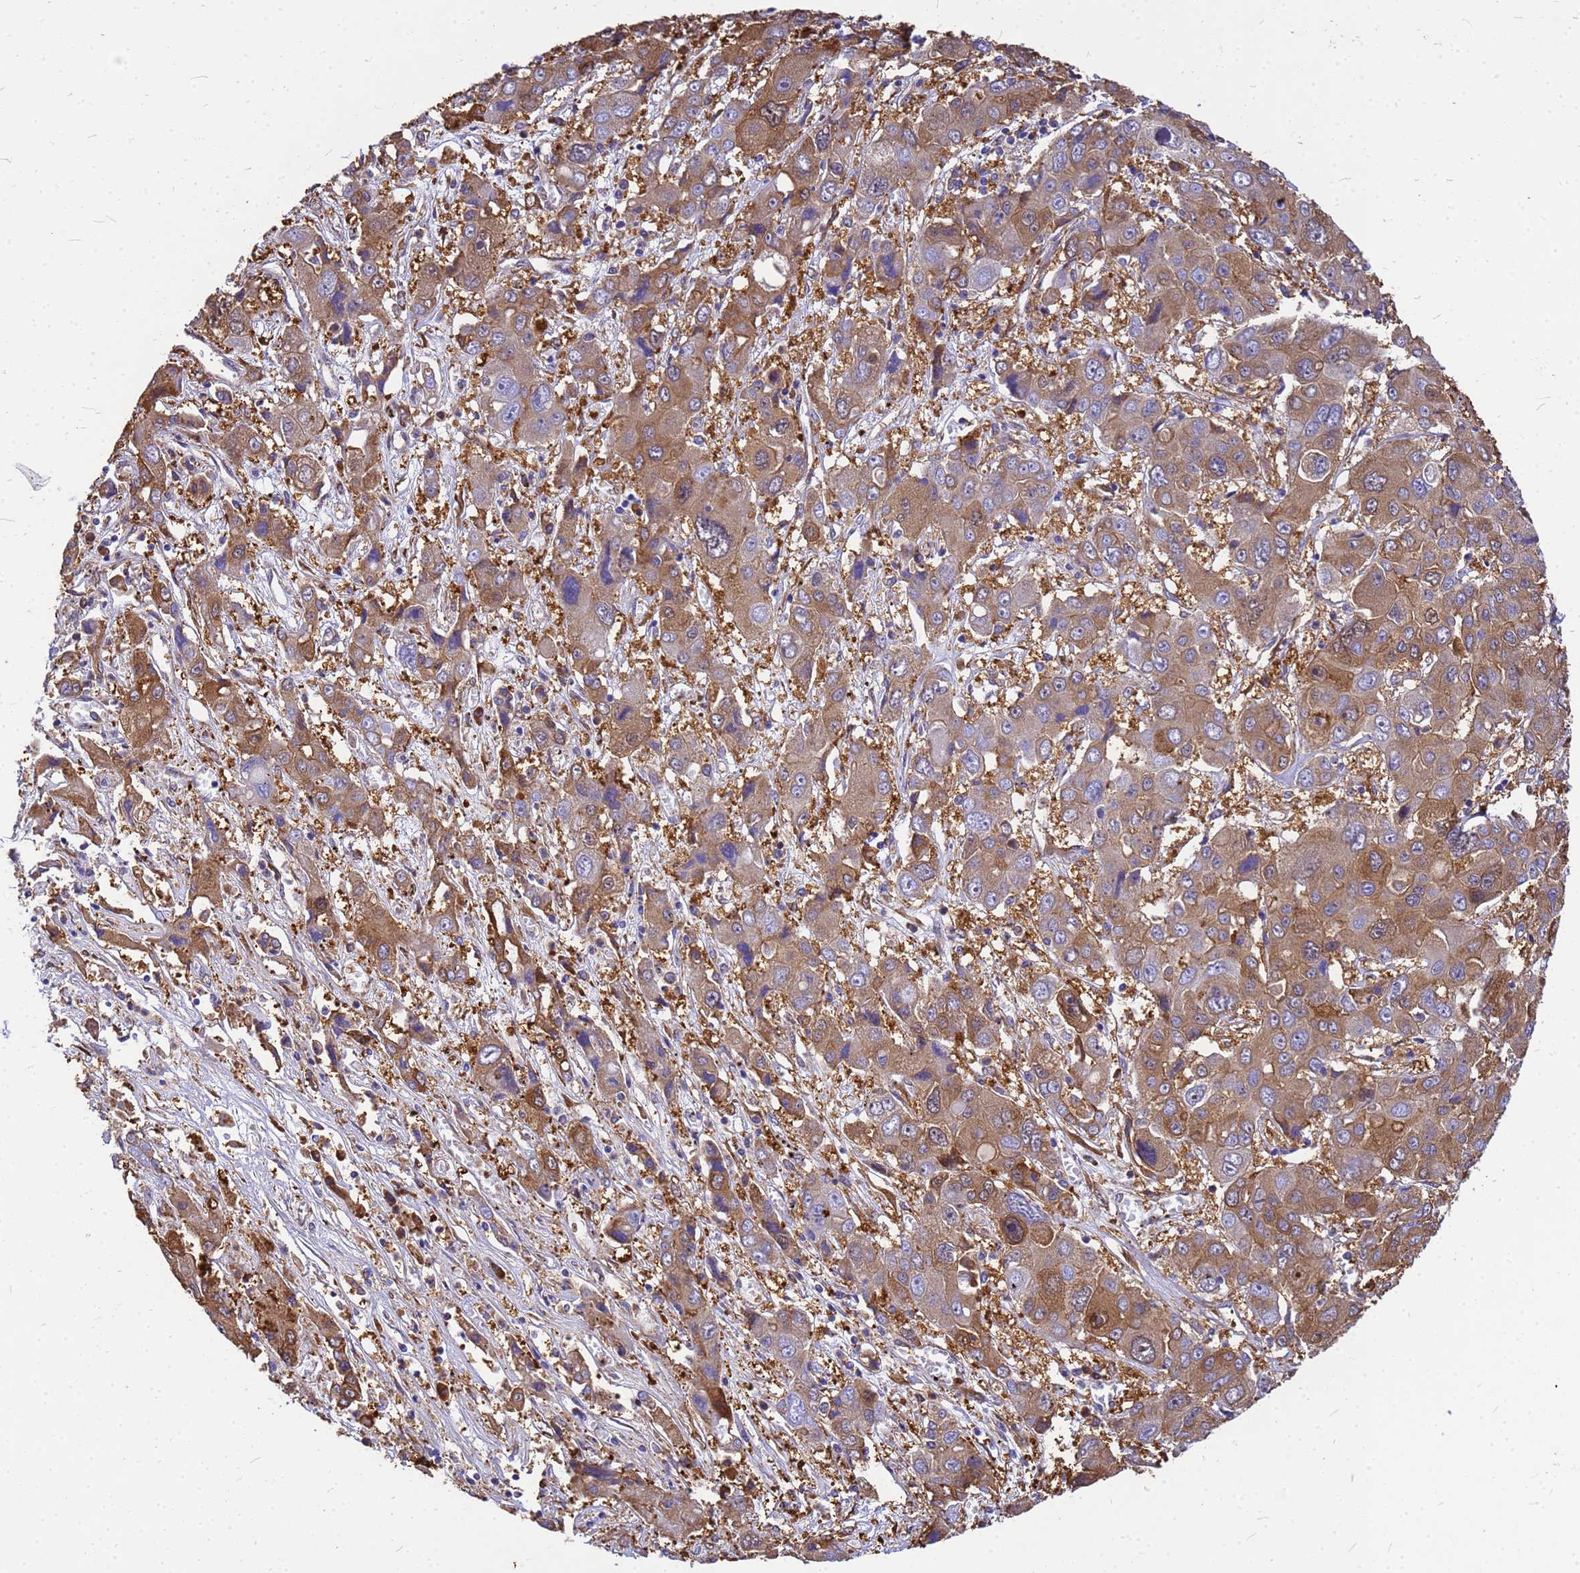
{"staining": {"intensity": "moderate", "quantity": ">75%", "location": "cytoplasmic/membranous"}, "tissue": "liver cancer", "cell_type": "Tumor cells", "image_type": "cancer", "snomed": [{"axis": "morphology", "description": "Cholangiocarcinoma"}, {"axis": "topography", "description": "Liver"}], "caption": "Tumor cells show medium levels of moderate cytoplasmic/membranous staining in approximately >75% of cells in liver cholangiocarcinoma.", "gene": "GID4", "patient": {"sex": "male", "age": 67}}